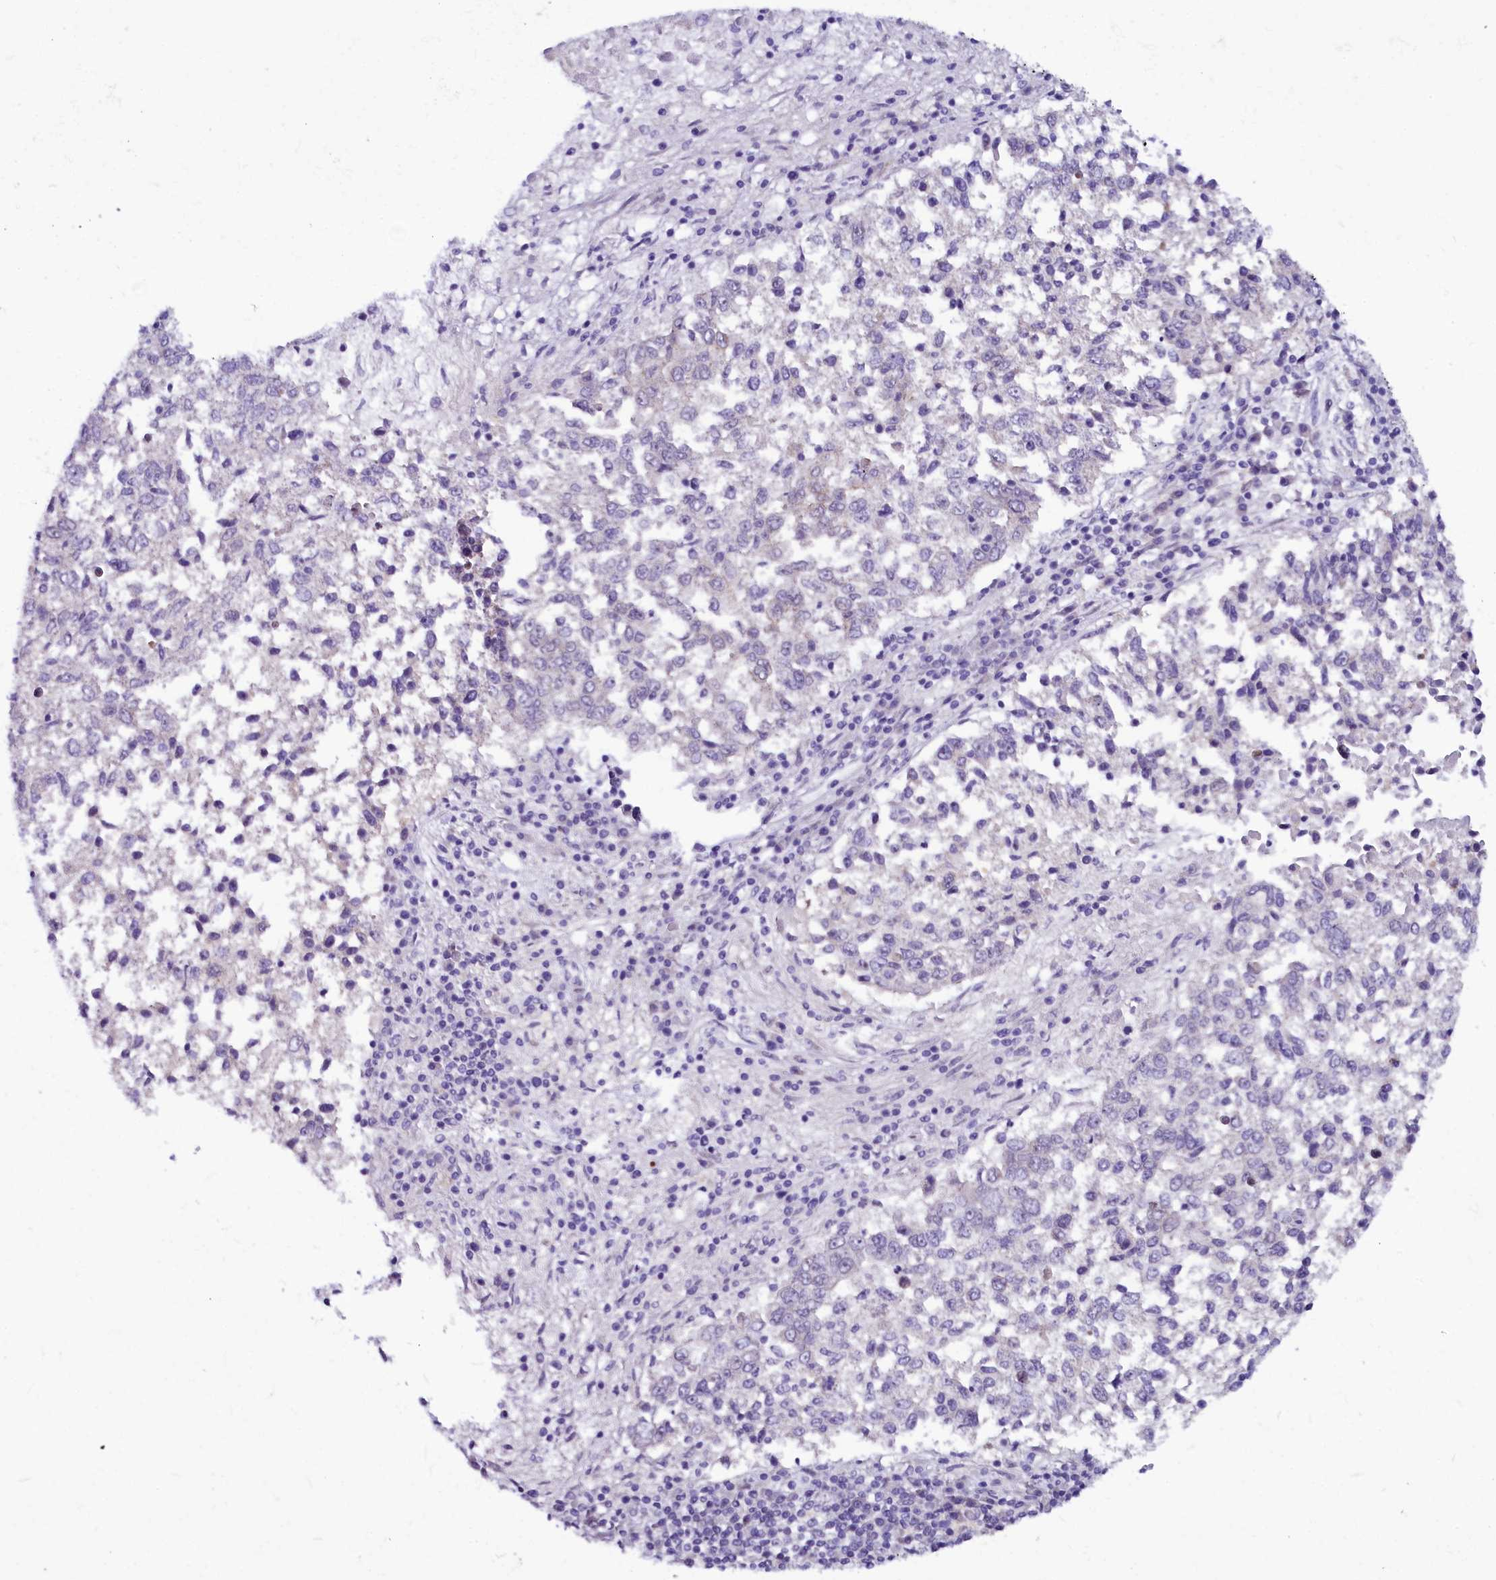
{"staining": {"intensity": "negative", "quantity": "none", "location": "none"}, "tissue": "lung cancer", "cell_type": "Tumor cells", "image_type": "cancer", "snomed": [{"axis": "morphology", "description": "Squamous cell carcinoma, NOS"}, {"axis": "topography", "description": "Lung"}], "caption": "Immunohistochemical staining of lung squamous cell carcinoma demonstrates no significant expression in tumor cells. (Brightfield microscopy of DAB (3,3'-diaminobenzidine) IHC at high magnification).", "gene": "CCDC106", "patient": {"sex": "male", "age": 73}}